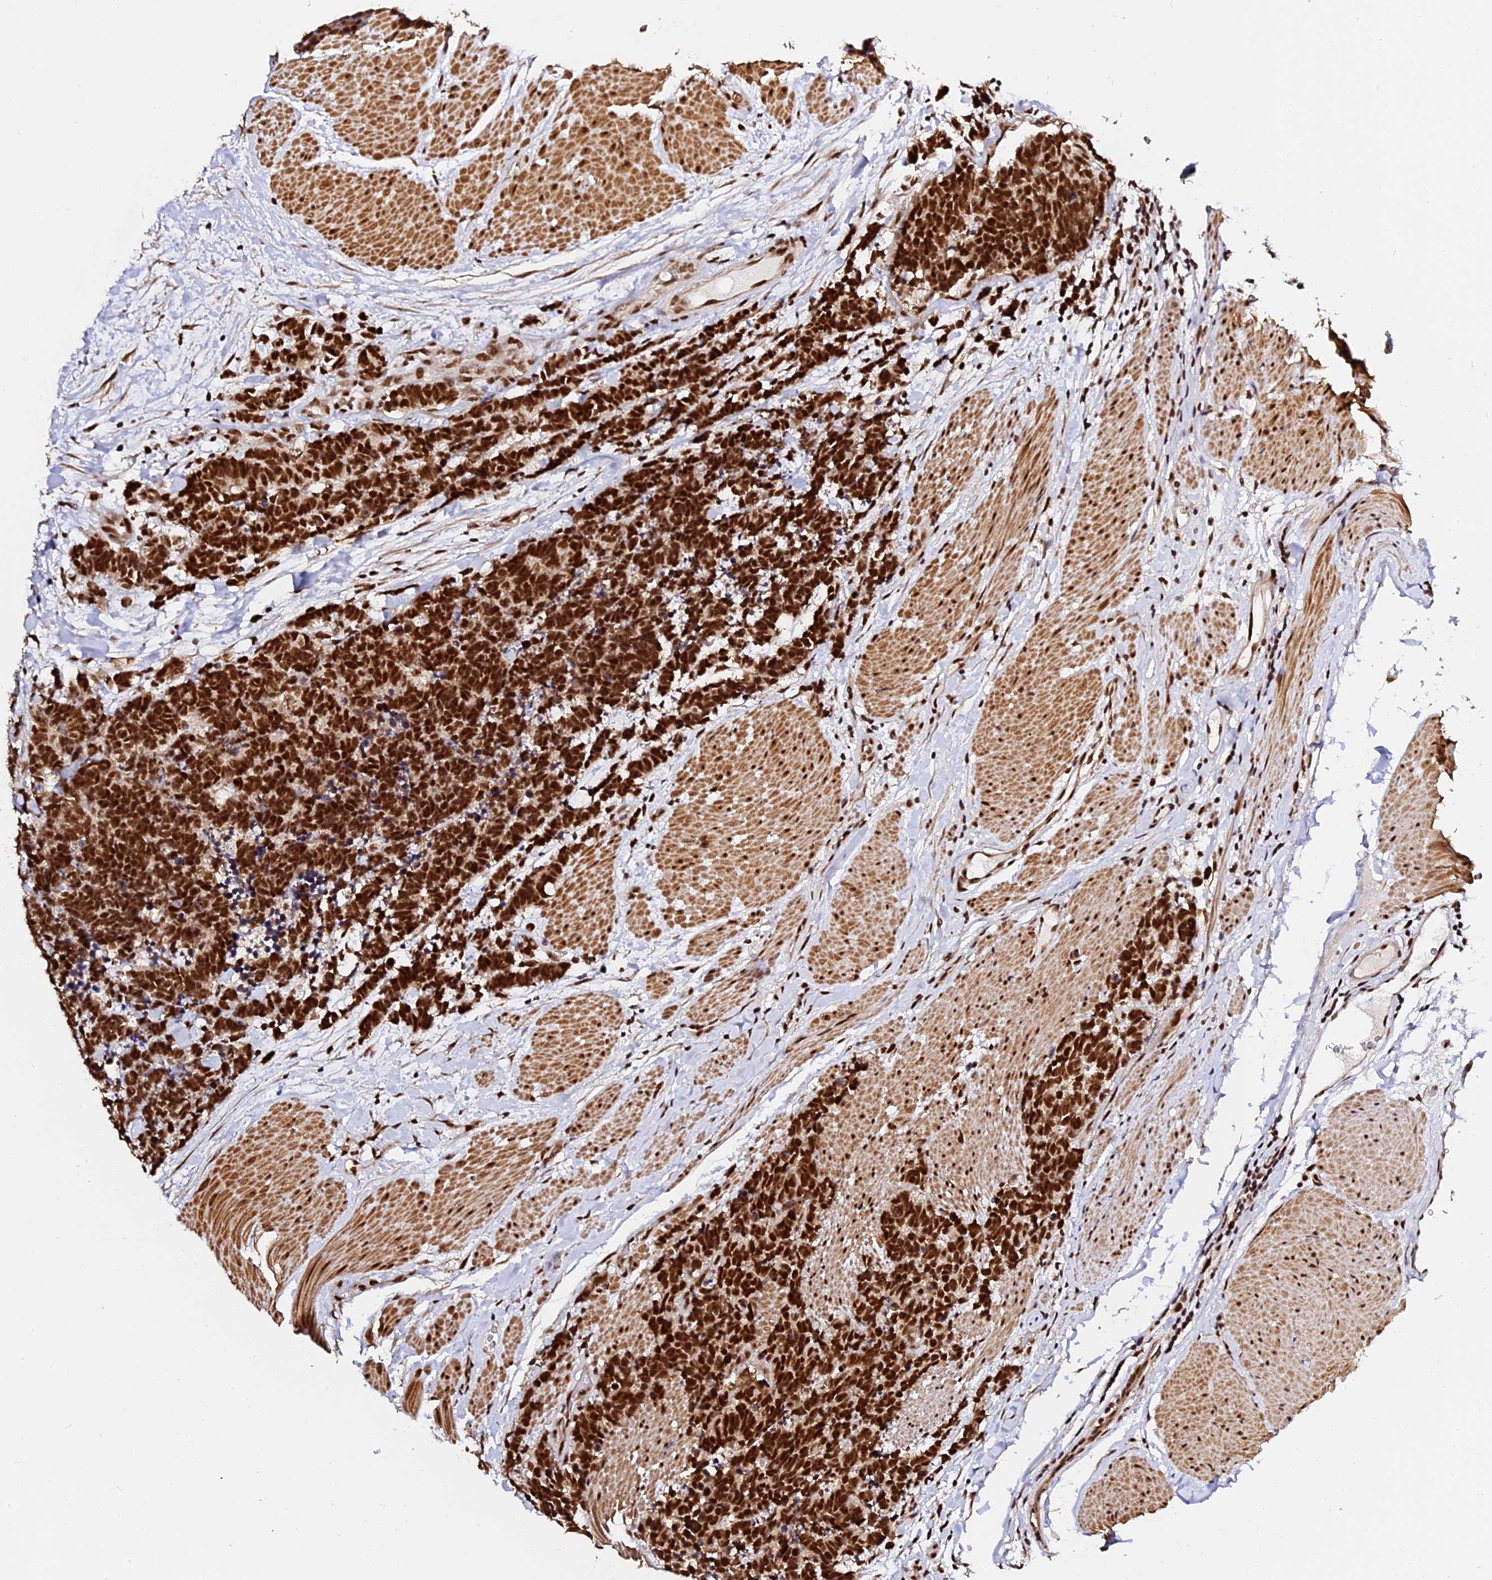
{"staining": {"intensity": "strong", "quantity": ">75%", "location": "nuclear"}, "tissue": "carcinoid", "cell_type": "Tumor cells", "image_type": "cancer", "snomed": [{"axis": "morphology", "description": "Carcinoma, NOS"}, {"axis": "morphology", "description": "Carcinoid, malignant, NOS"}, {"axis": "topography", "description": "Urinary bladder"}], "caption": "Malignant carcinoid stained with a brown dye demonstrates strong nuclear positive positivity in approximately >75% of tumor cells.", "gene": "MCRS1", "patient": {"sex": "male", "age": 57}}